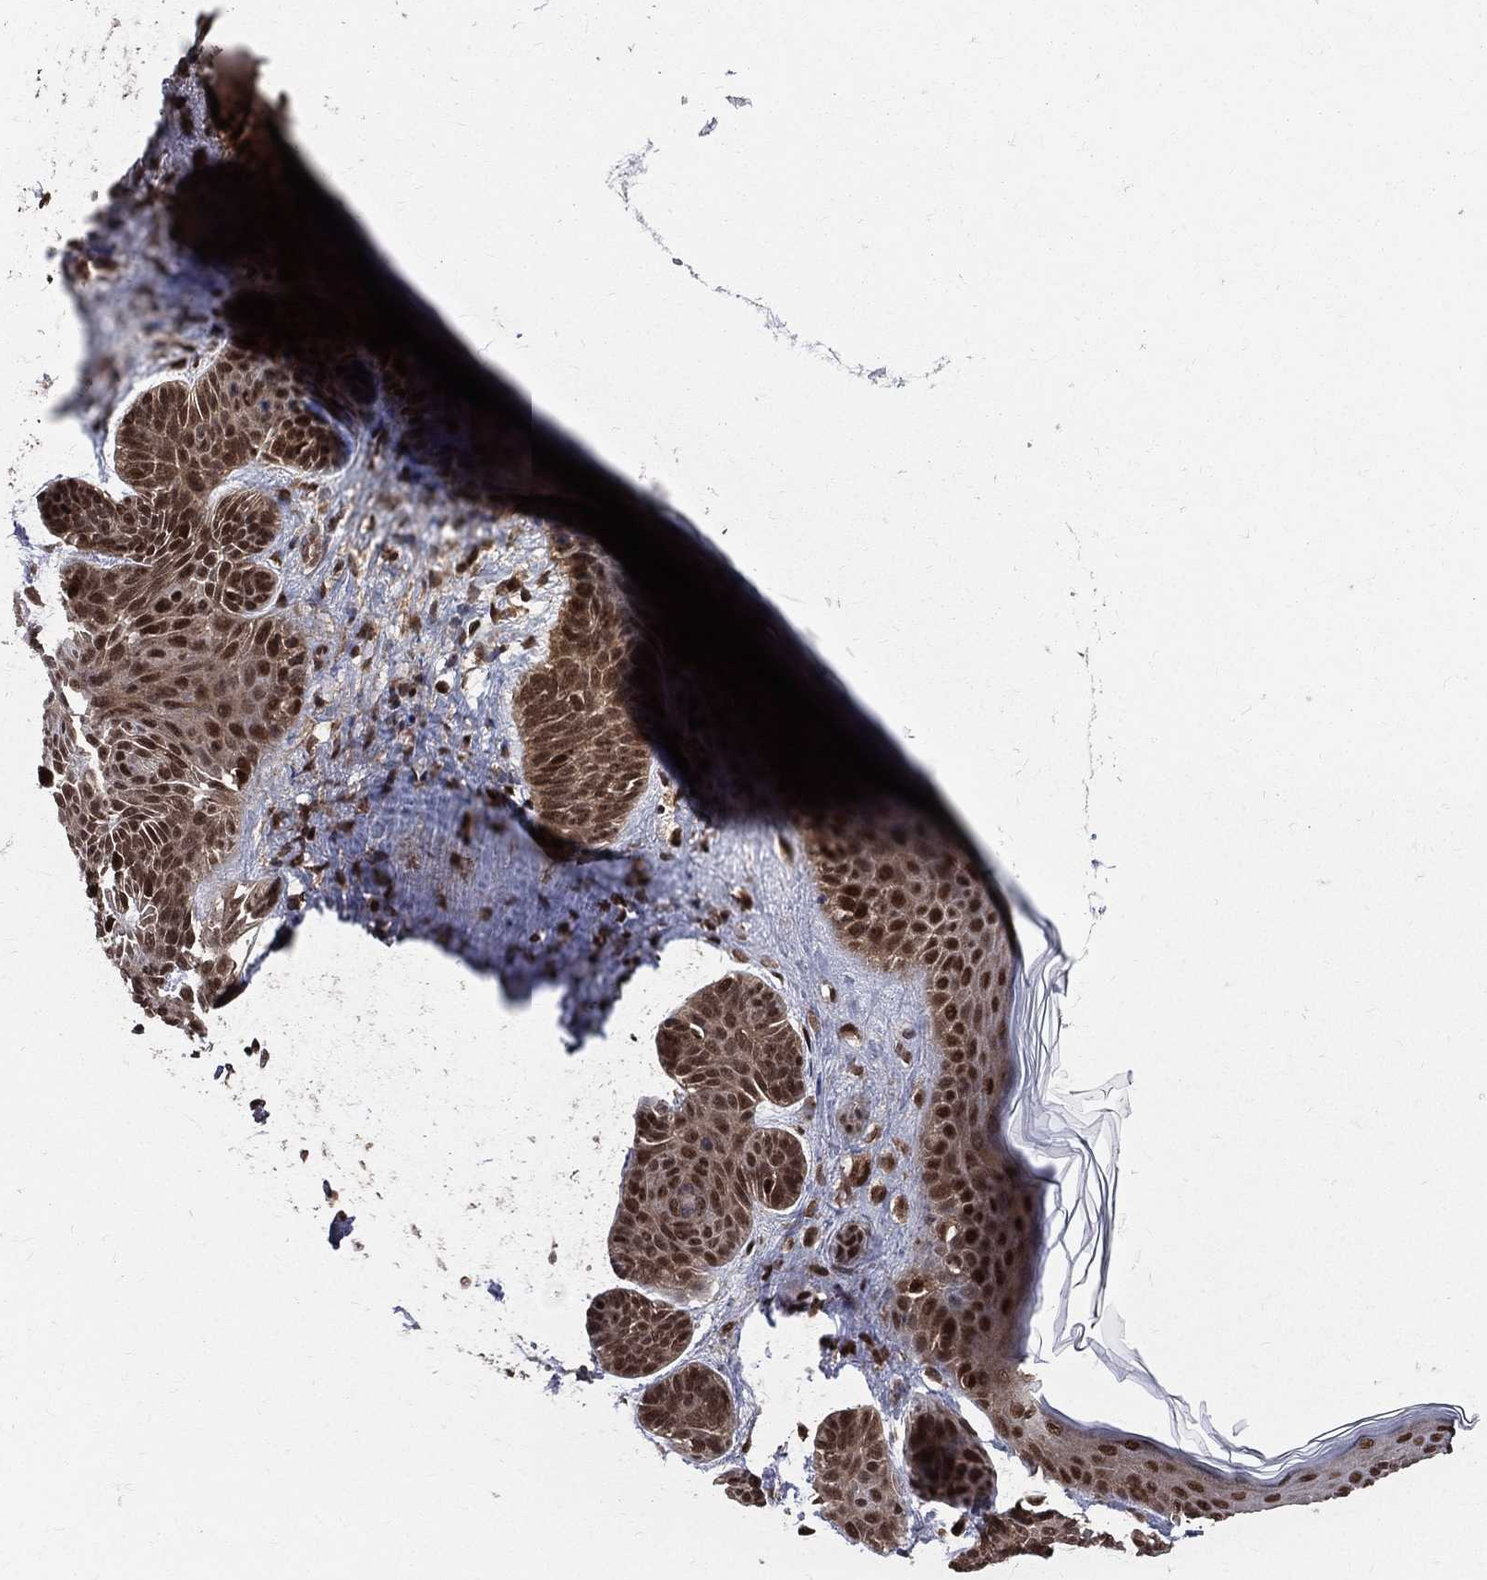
{"staining": {"intensity": "strong", "quantity": ">75%", "location": "nuclear"}, "tissue": "skin cancer", "cell_type": "Tumor cells", "image_type": "cancer", "snomed": [{"axis": "morphology", "description": "Basal cell carcinoma"}, {"axis": "topography", "description": "Skin"}], "caption": "Skin cancer (basal cell carcinoma) stained with a brown dye reveals strong nuclear positive positivity in approximately >75% of tumor cells.", "gene": "COPS4", "patient": {"sex": "male", "age": 85}}